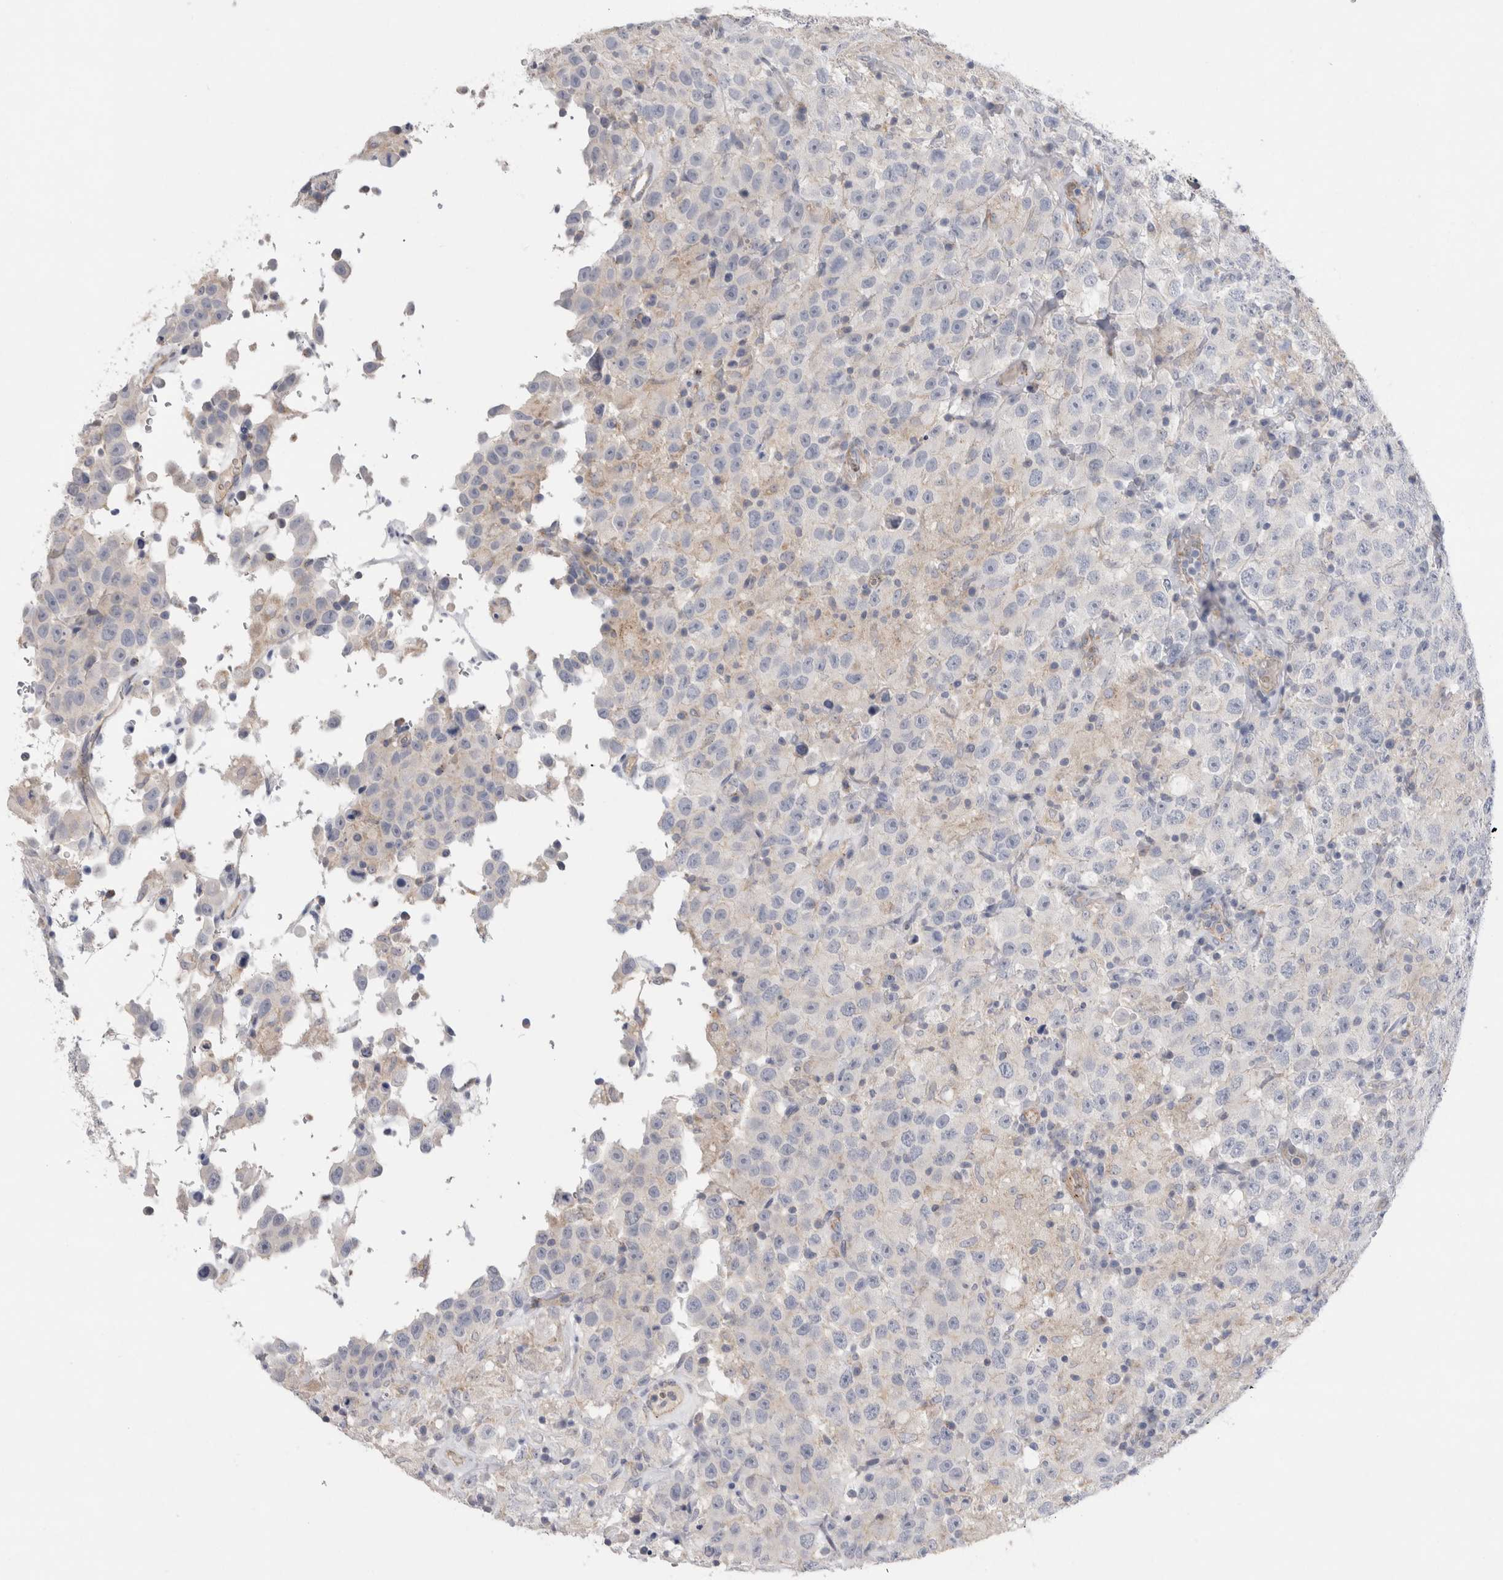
{"staining": {"intensity": "negative", "quantity": "none", "location": "none"}, "tissue": "testis cancer", "cell_type": "Tumor cells", "image_type": "cancer", "snomed": [{"axis": "morphology", "description": "Seminoma, NOS"}, {"axis": "topography", "description": "Testis"}], "caption": "Tumor cells show no significant positivity in testis cancer (seminoma).", "gene": "GAA", "patient": {"sex": "male", "age": 41}}